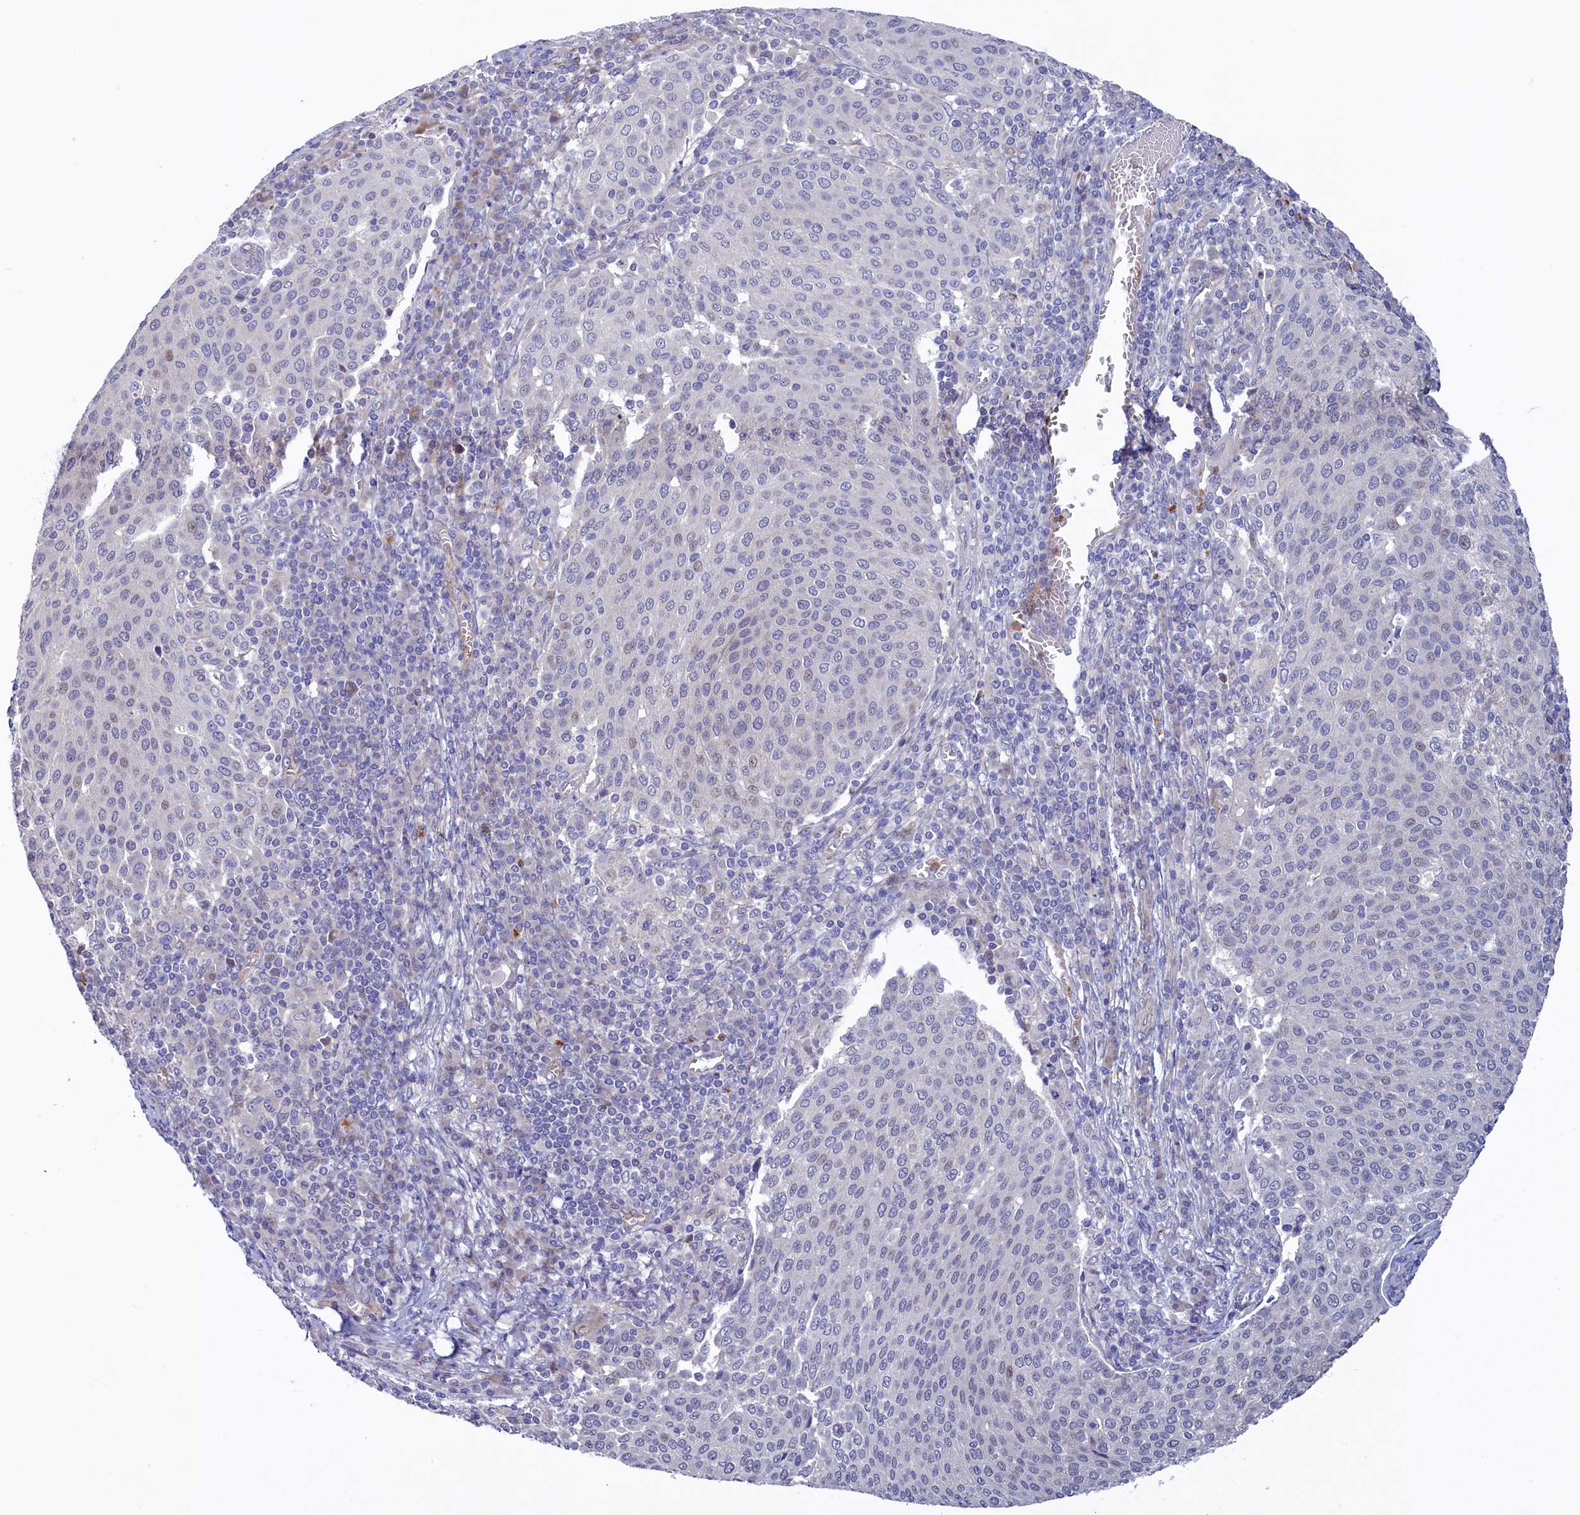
{"staining": {"intensity": "negative", "quantity": "none", "location": "none"}, "tissue": "cervical cancer", "cell_type": "Tumor cells", "image_type": "cancer", "snomed": [{"axis": "morphology", "description": "Squamous cell carcinoma, NOS"}, {"axis": "topography", "description": "Cervix"}], "caption": "High power microscopy image of an immunohistochemistry (IHC) image of squamous cell carcinoma (cervical), revealing no significant expression in tumor cells.", "gene": "PIK3C3", "patient": {"sex": "female", "age": 46}}